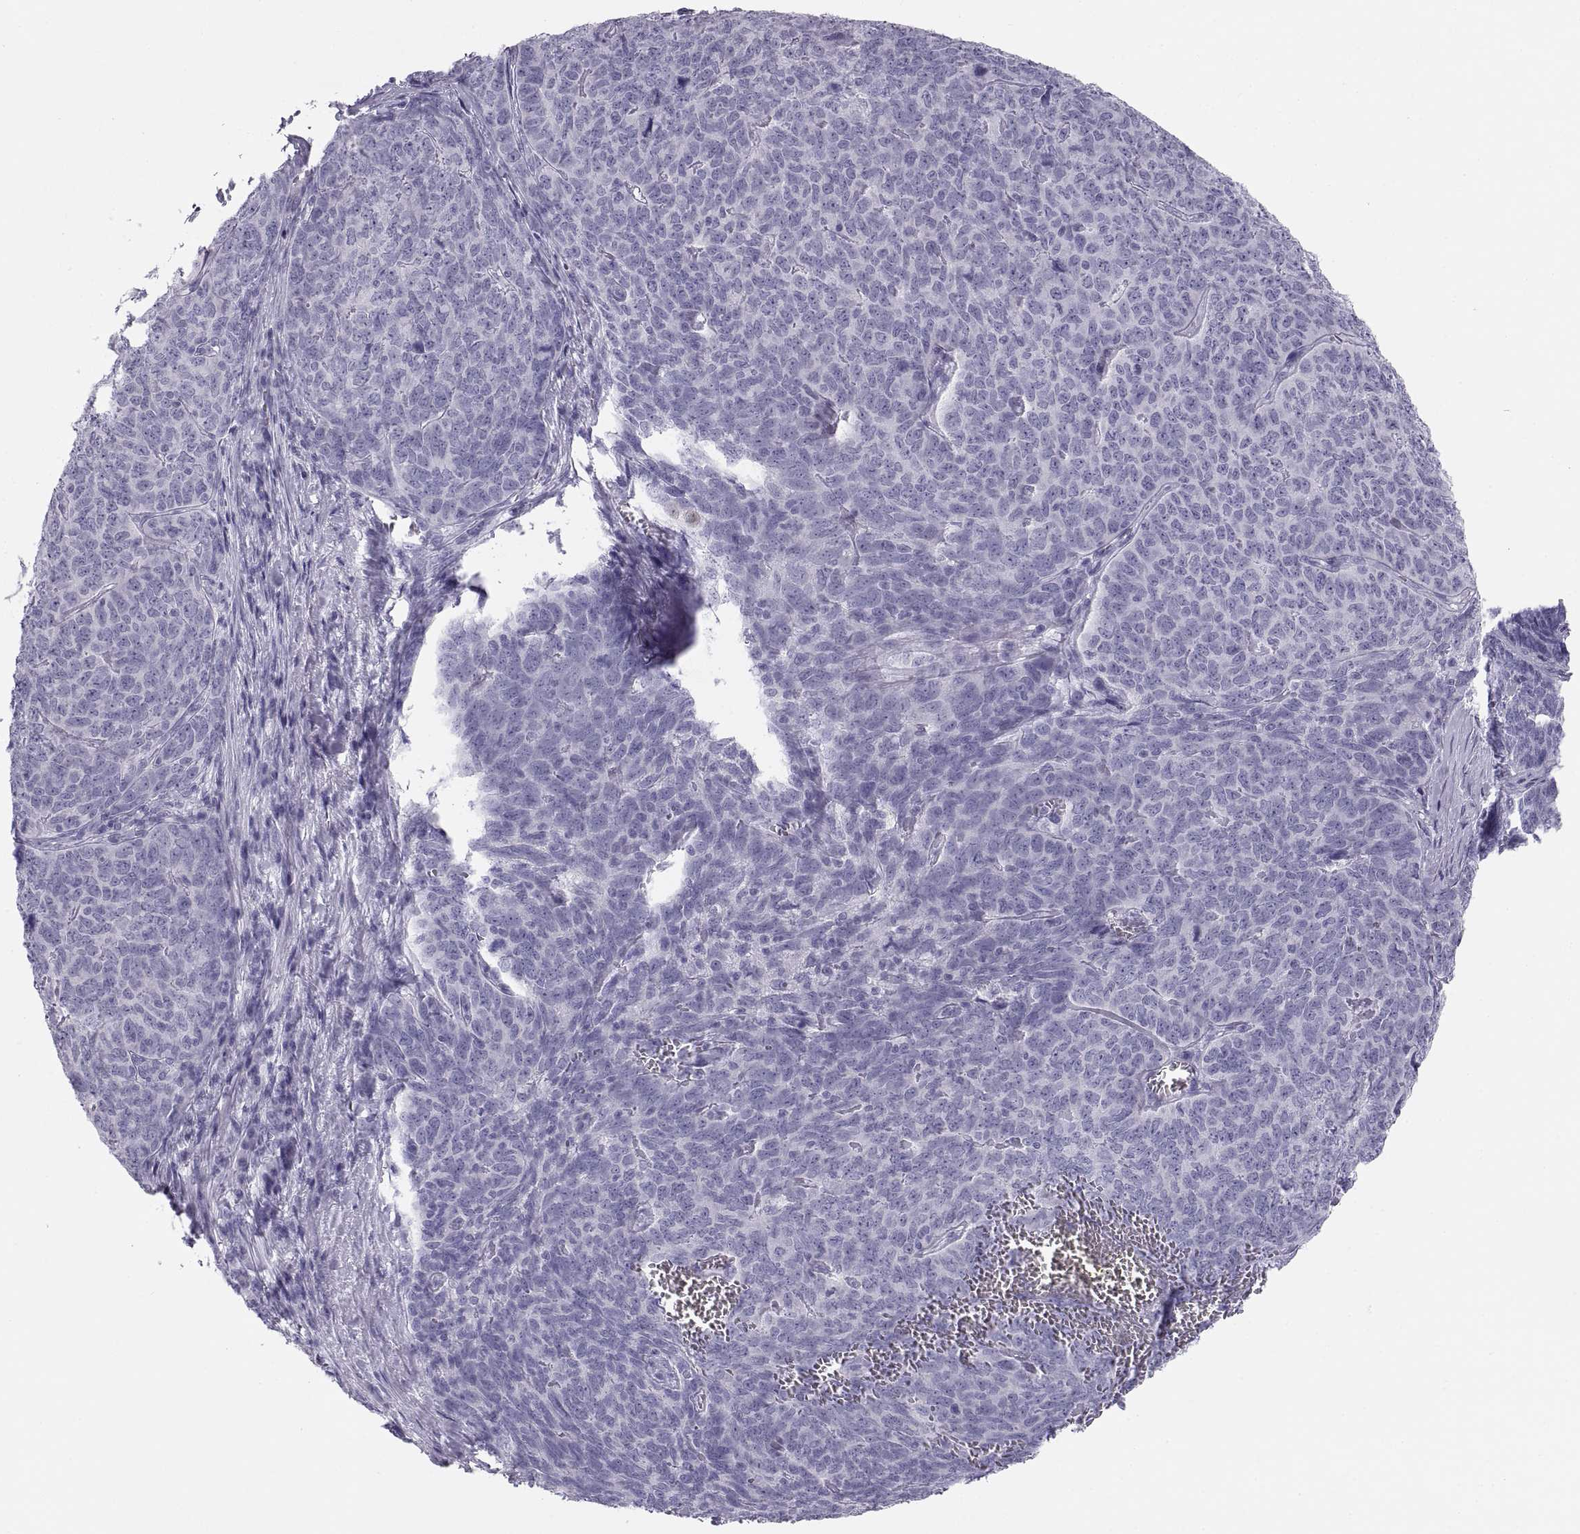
{"staining": {"intensity": "negative", "quantity": "none", "location": "none"}, "tissue": "skin cancer", "cell_type": "Tumor cells", "image_type": "cancer", "snomed": [{"axis": "morphology", "description": "Squamous cell carcinoma, NOS"}, {"axis": "topography", "description": "Skin"}, {"axis": "topography", "description": "Anal"}], "caption": "High power microscopy image of an immunohistochemistry micrograph of skin squamous cell carcinoma, revealing no significant positivity in tumor cells.", "gene": "PAX2", "patient": {"sex": "female", "age": 51}}